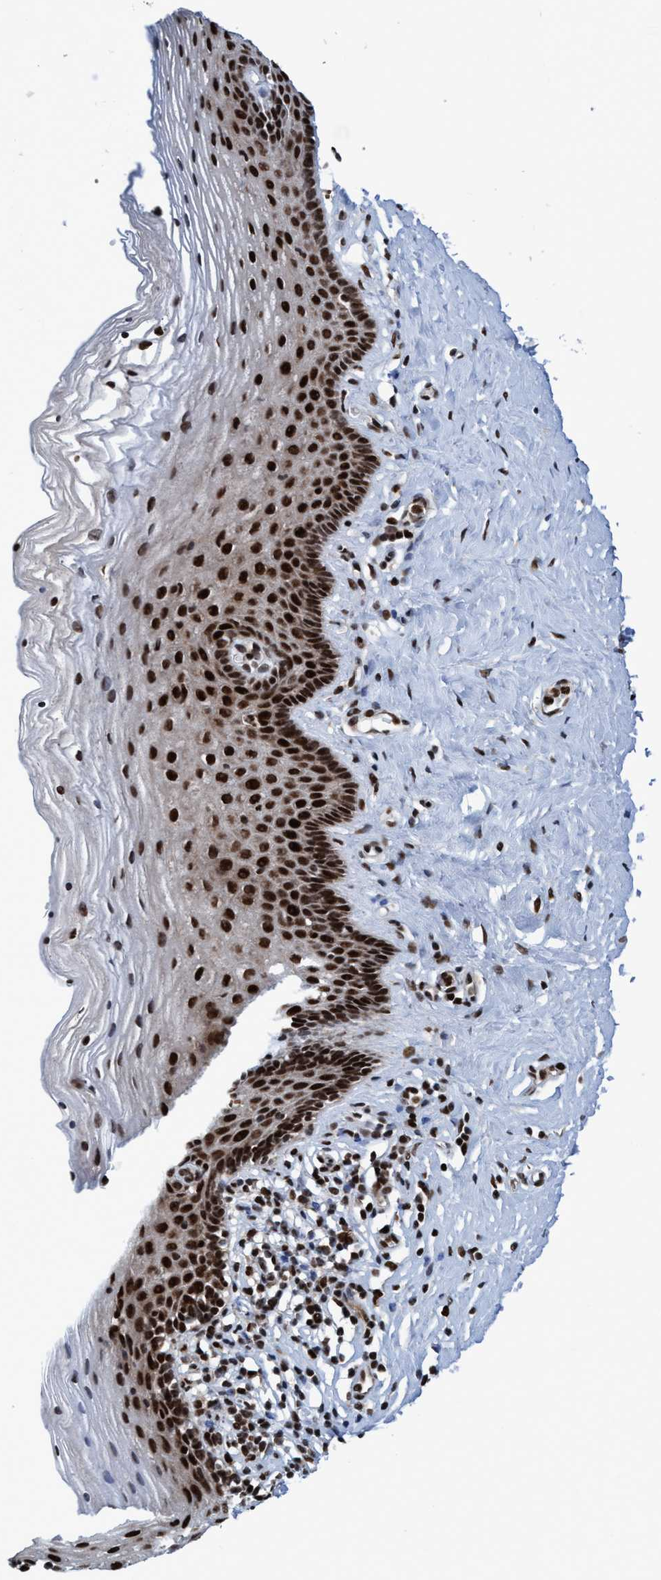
{"staining": {"intensity": "strong", "quantity": ">75%", "location": "nuclear"}, "tissue": "vagina", "cell_type": "Squamous epithelial cells", "image_type": "normal", "snomed": [{"axis": "morphology", "description": "Normal tissue, NOS"}, {"axis": "topography", "description": "Vagina"}], "caption": "Vagina was stained to show a protein in brown. There is high levels of strong nuclear staining in approximately >75% of squamous epithelial cells.", "gene": "TOPBP1", "patient": {"sex": "female", "age": 32}}